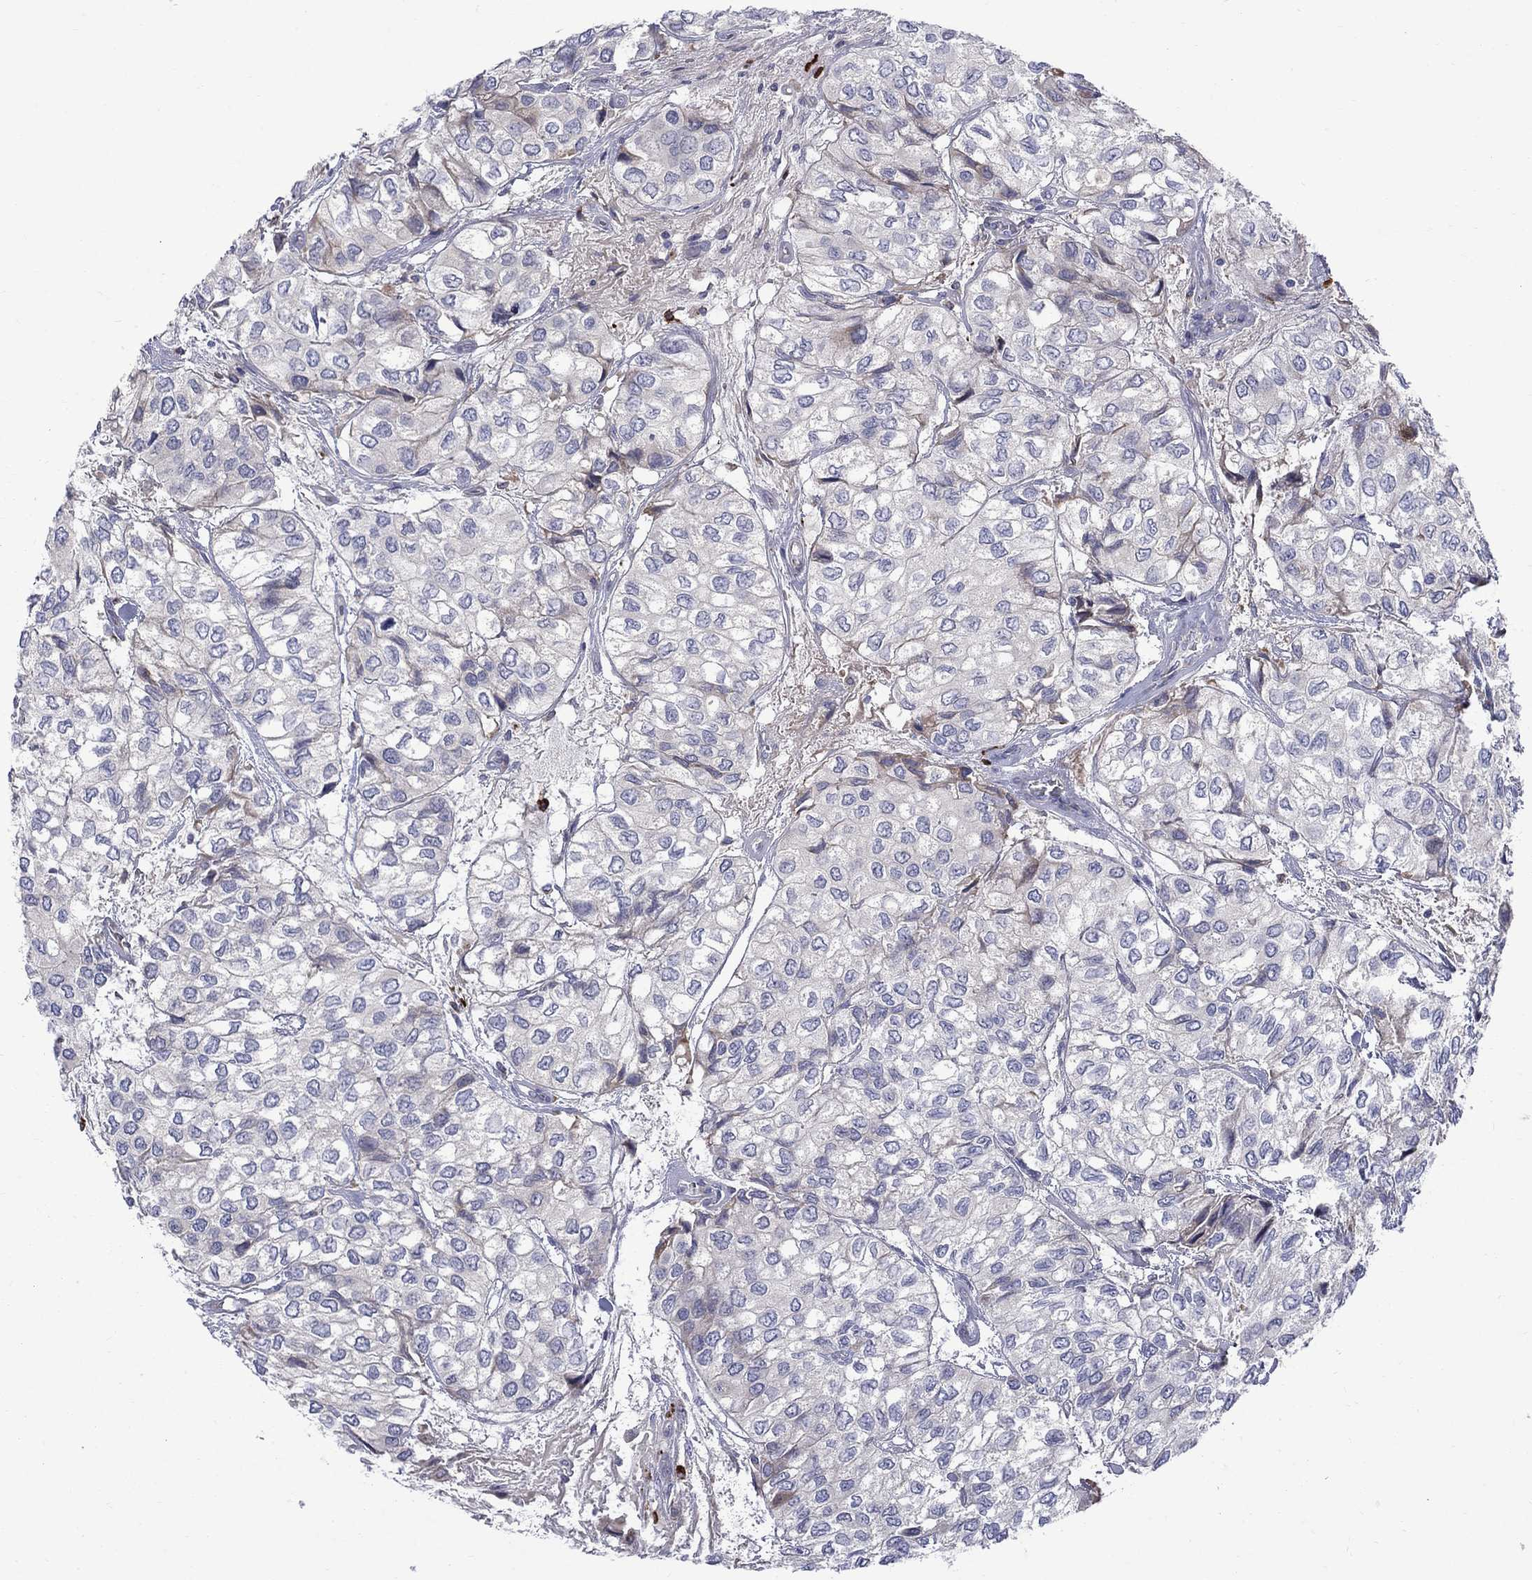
{"staining": {"intensity": "negative", "quantity": "none", "location": "none"}, "tissue": "urothelial cancer", "cell_type": "Tumor cells", "image_type": "cancer", "snomed": [{"axis": "morphology", "description": "Urothelial carcinoma, High grade"}, {"axis": "topography", "description": "Urinary bladder"}], "caption": "High power microscopy micrograph of an immunohistochemistry histopathology image of urothelial cancer, revealing no significant positivity in tumor cells.", "gene": "ASNS", "patient": {"sex": "male", "age": 73}}